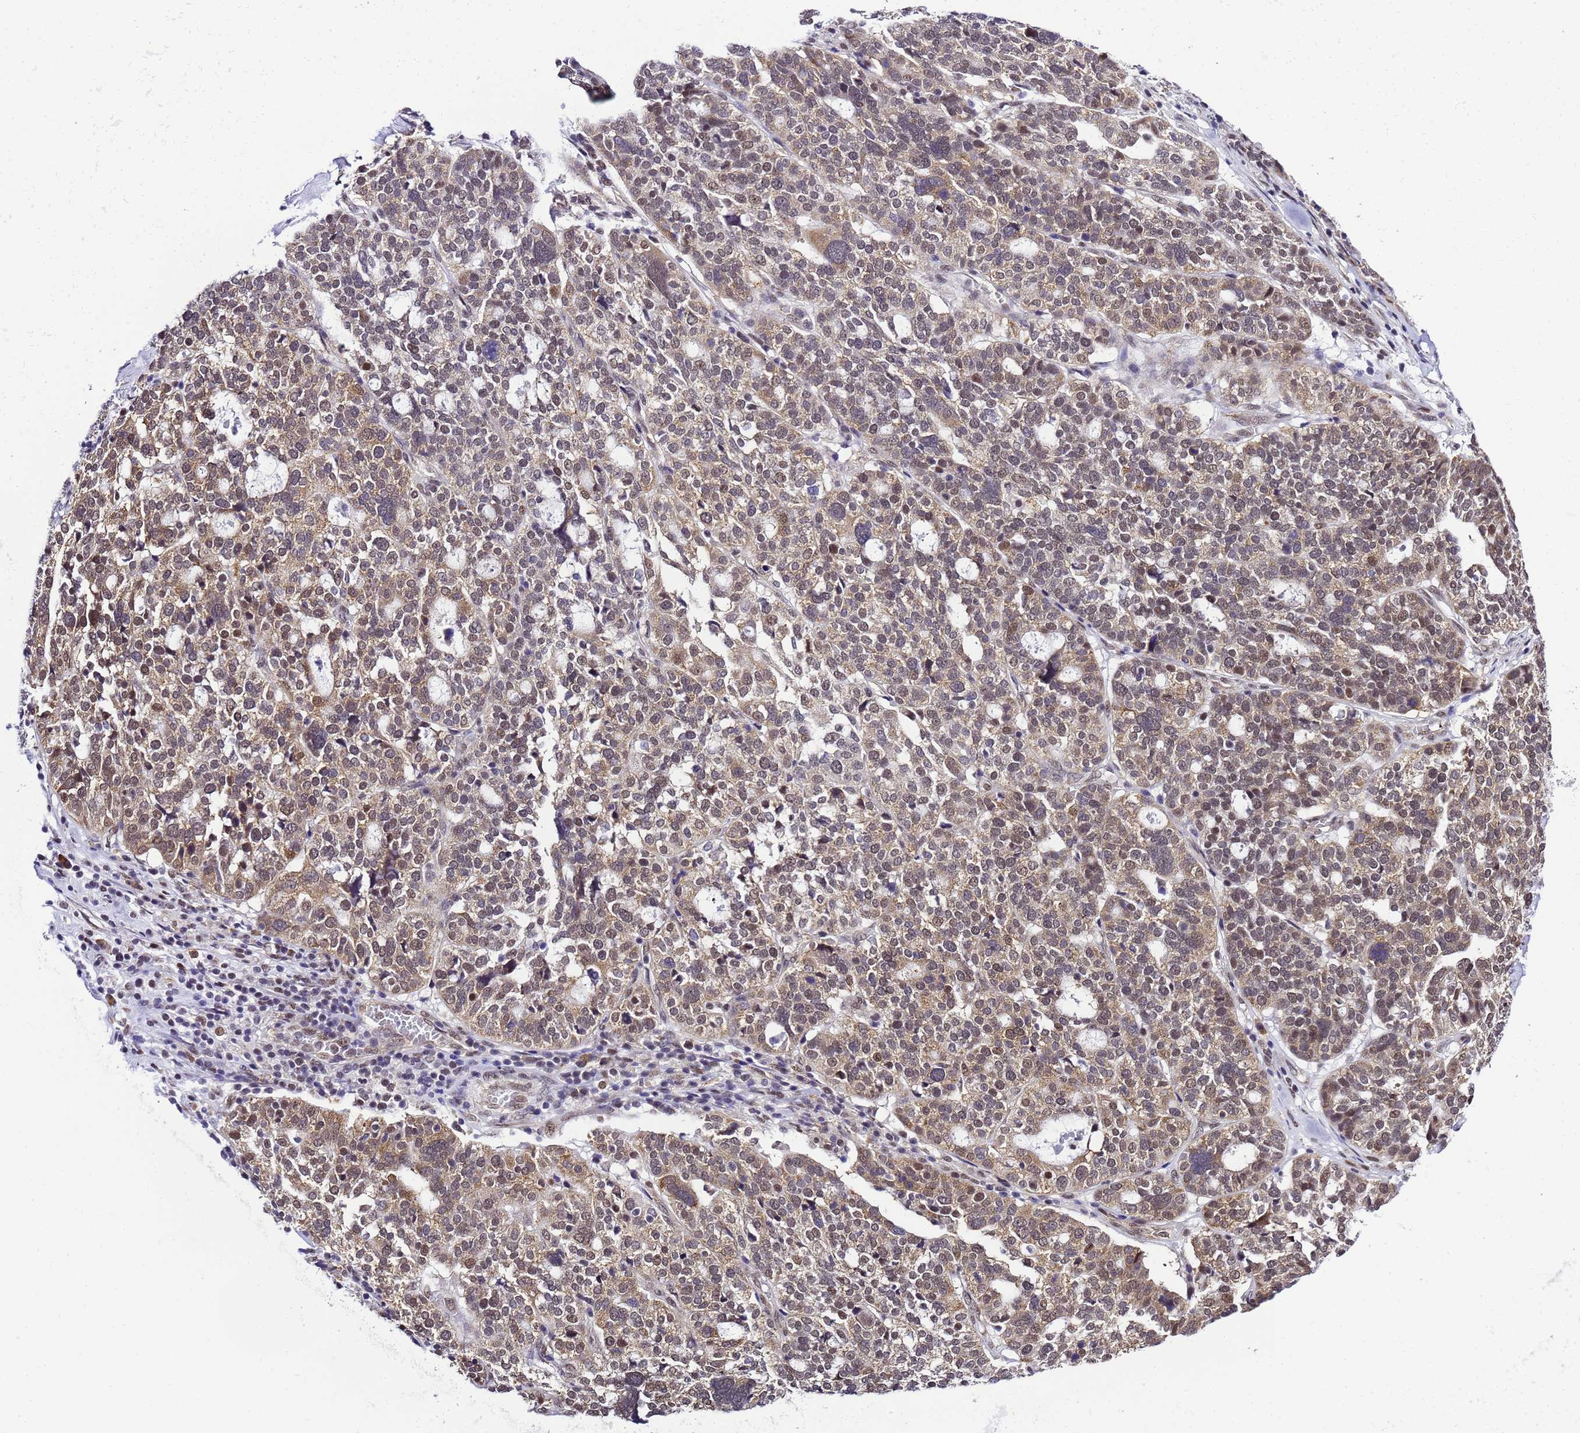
{"staining": {"intensity": "weak", "quantity": ">75%", "location": "cytoplasmic/membranous,nuclear"}, "tissue": "ovarian cancer", "cell_type": "Tumor cells", "image_type": "cancer", "snomed": [{"axis": "morphology", "description": "Cystadenocarcinoma, serous, NOS"}, {"axis": "topography", "description": "Ovary"}], "caption": "The image shows a brown stain indicating the presence of a protein in the cytoplasmic/membranous and nuclear of tumor cells in ovarian serous cystadenocarcinoma. The staining was performed using DAB (3,3'-diaminobenzidine) to visualize the protein expression in brown, while the nuclei were stained in blue with hematoxylin (Magnification: 20x).", "gene": "SMN1", "patient": {"sex": "female", "age": 59}}